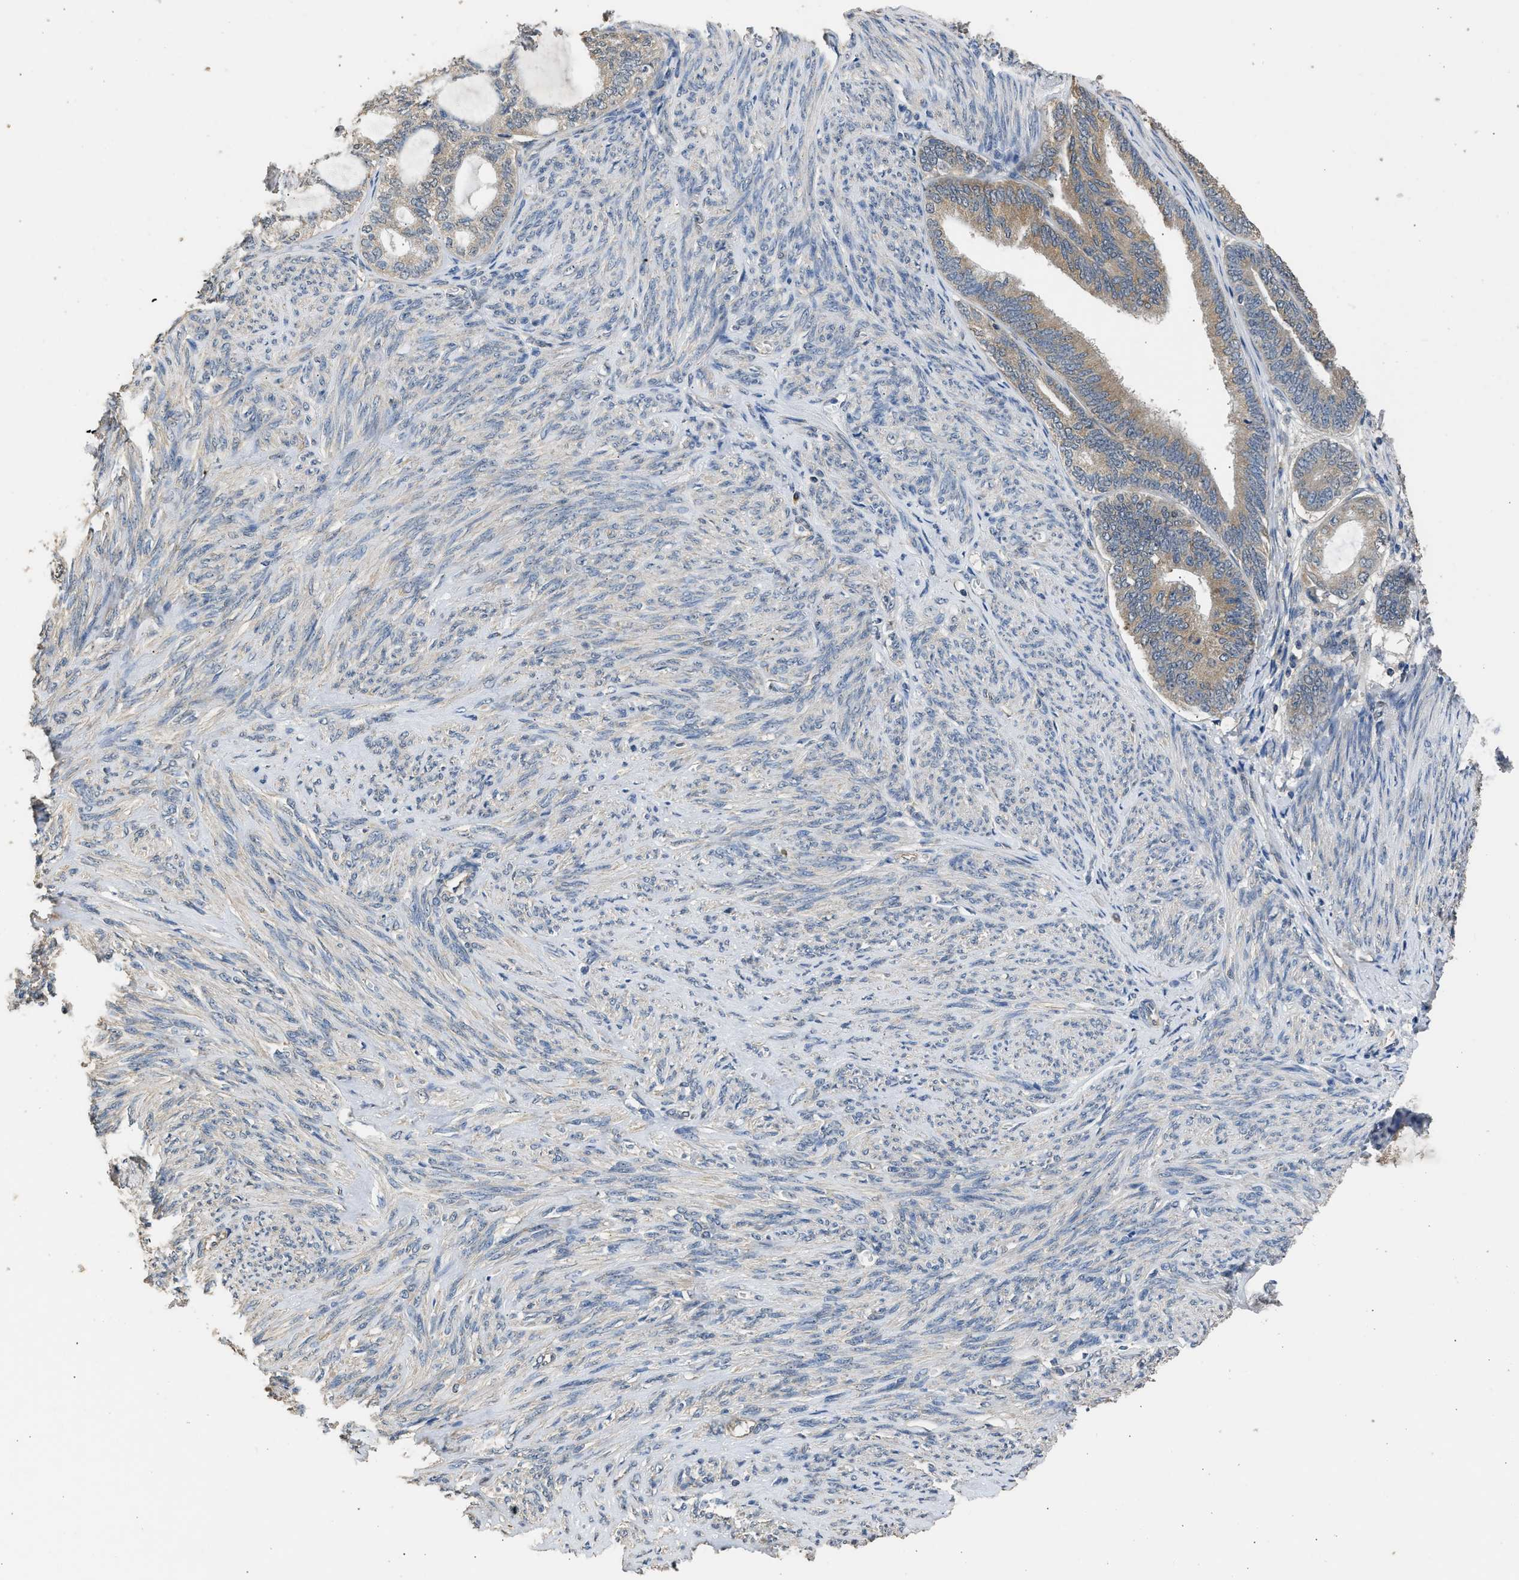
{"staining": {"intensity": "moderate", "quantity": ">75%", "location": "cytoplasmic/membranous"}, "tissue": "endometrial cancer", "cell_type": "Tumor cells", "image_type": "cancer", "snomed": [{"axis": "morphology", "description": "Adenocarcinoma, NOS"}, {"axis": "topography", "description": "Endometrium"}], "caption": "Approximately >75% of tumor cells in endometrial adenocarcinoma reveal moderate cytoplasmic/membranous protein staining as visualized by brown immunohistochemical staining.", "gene": "SPINT2", "patient": {"sex": "female", "age": 86}}